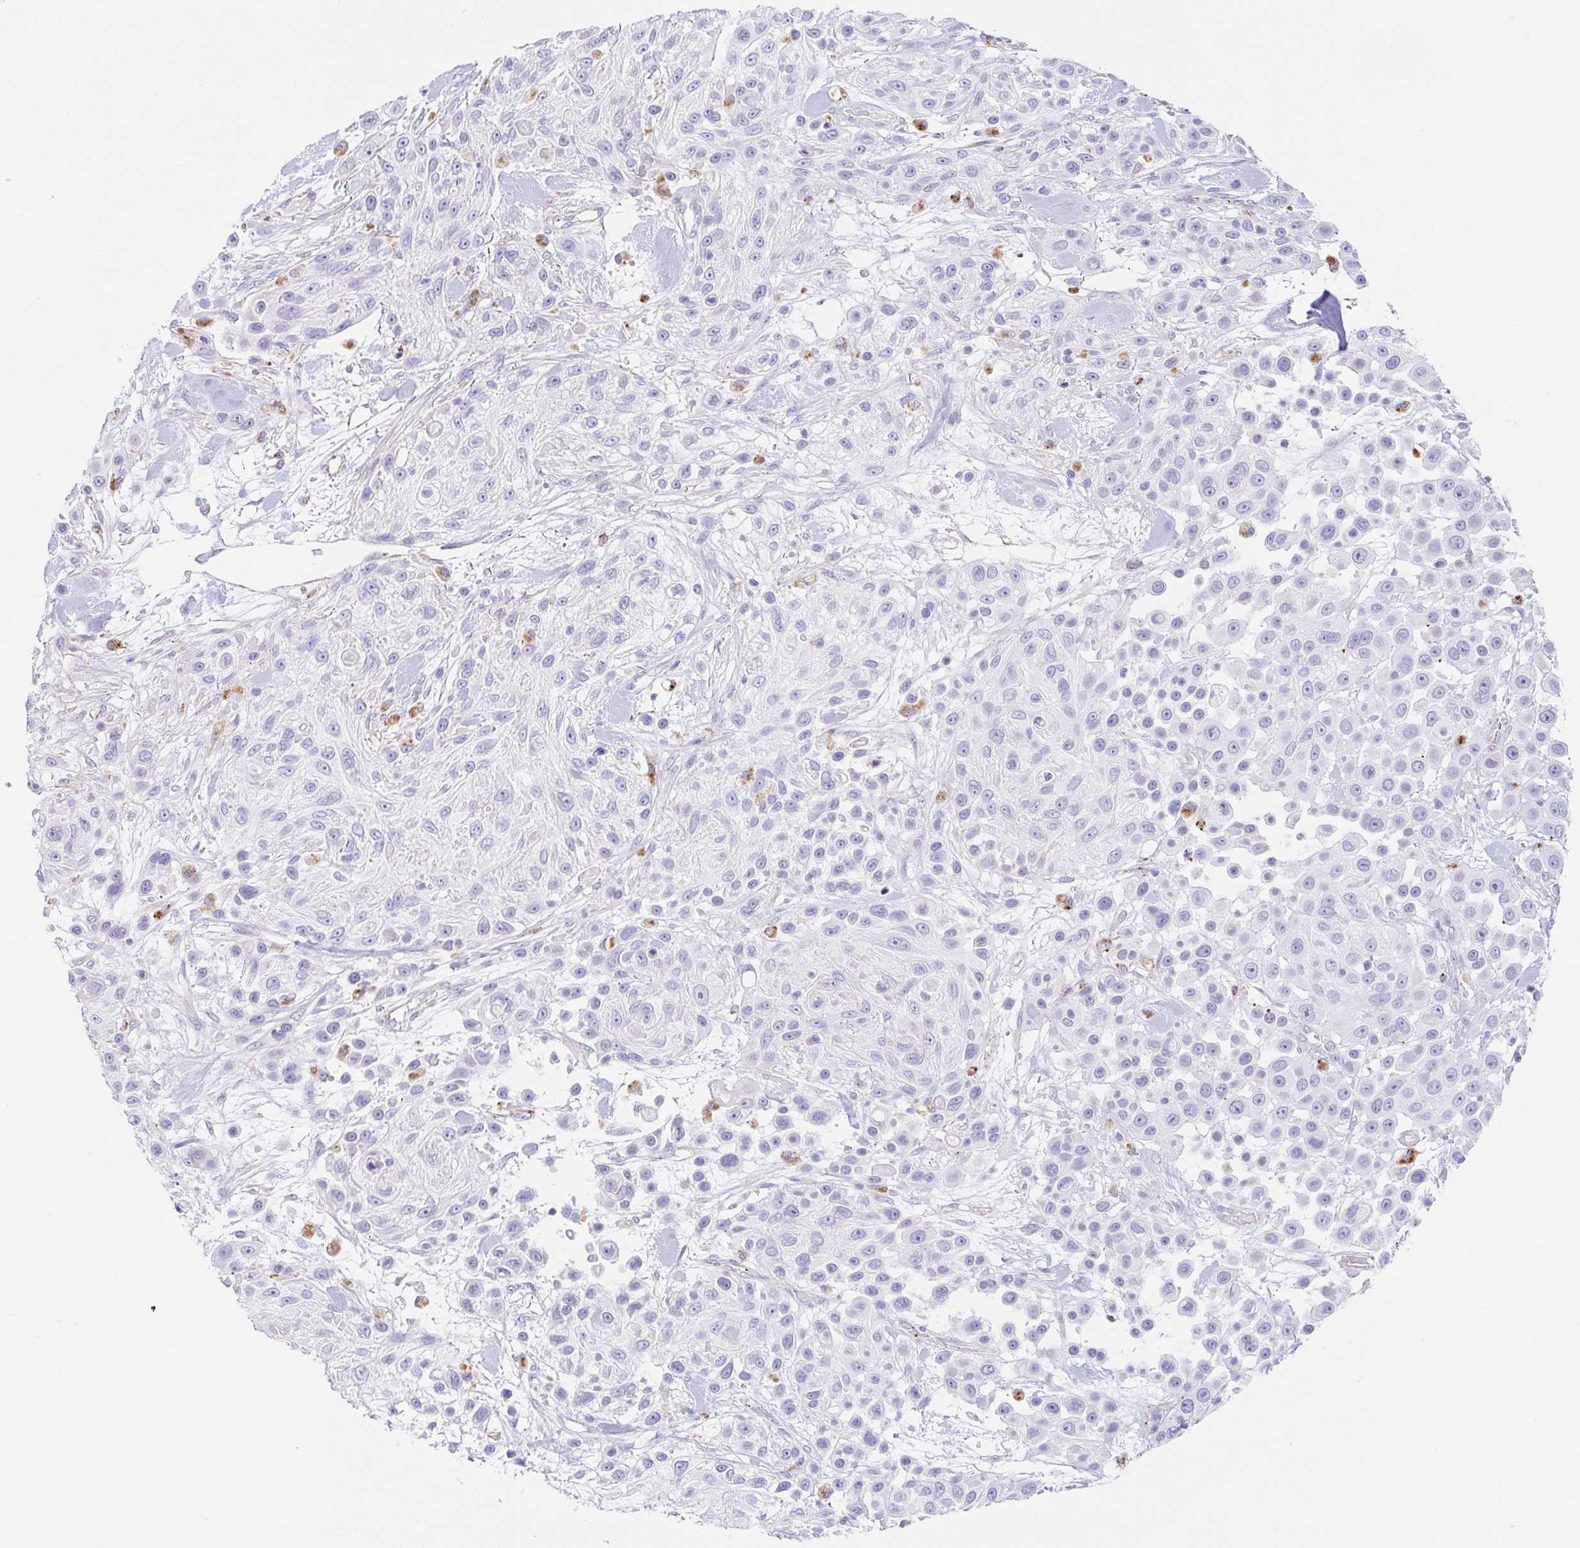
{"staining": {"intensity": "negative", "quantity": "none", "location": "none"}, "tissue": "skin cancer", "cell_type": "Tumor cells", "image_type": "cancer", "snomed": [{"axis": "morphology", "description": "Squamous cell carcinoma, NOS"}, {"axis": "topography", "description": "Skin"}], "caption": "Micrograph shows no protein expression in tumor cells of skin cancer tissue. (DAB (3,3'-diaminobenzidine) immunohistochemistry, high magnification).", "gene": "DKK4", "patient": {"sex": "male", "age": 67}}